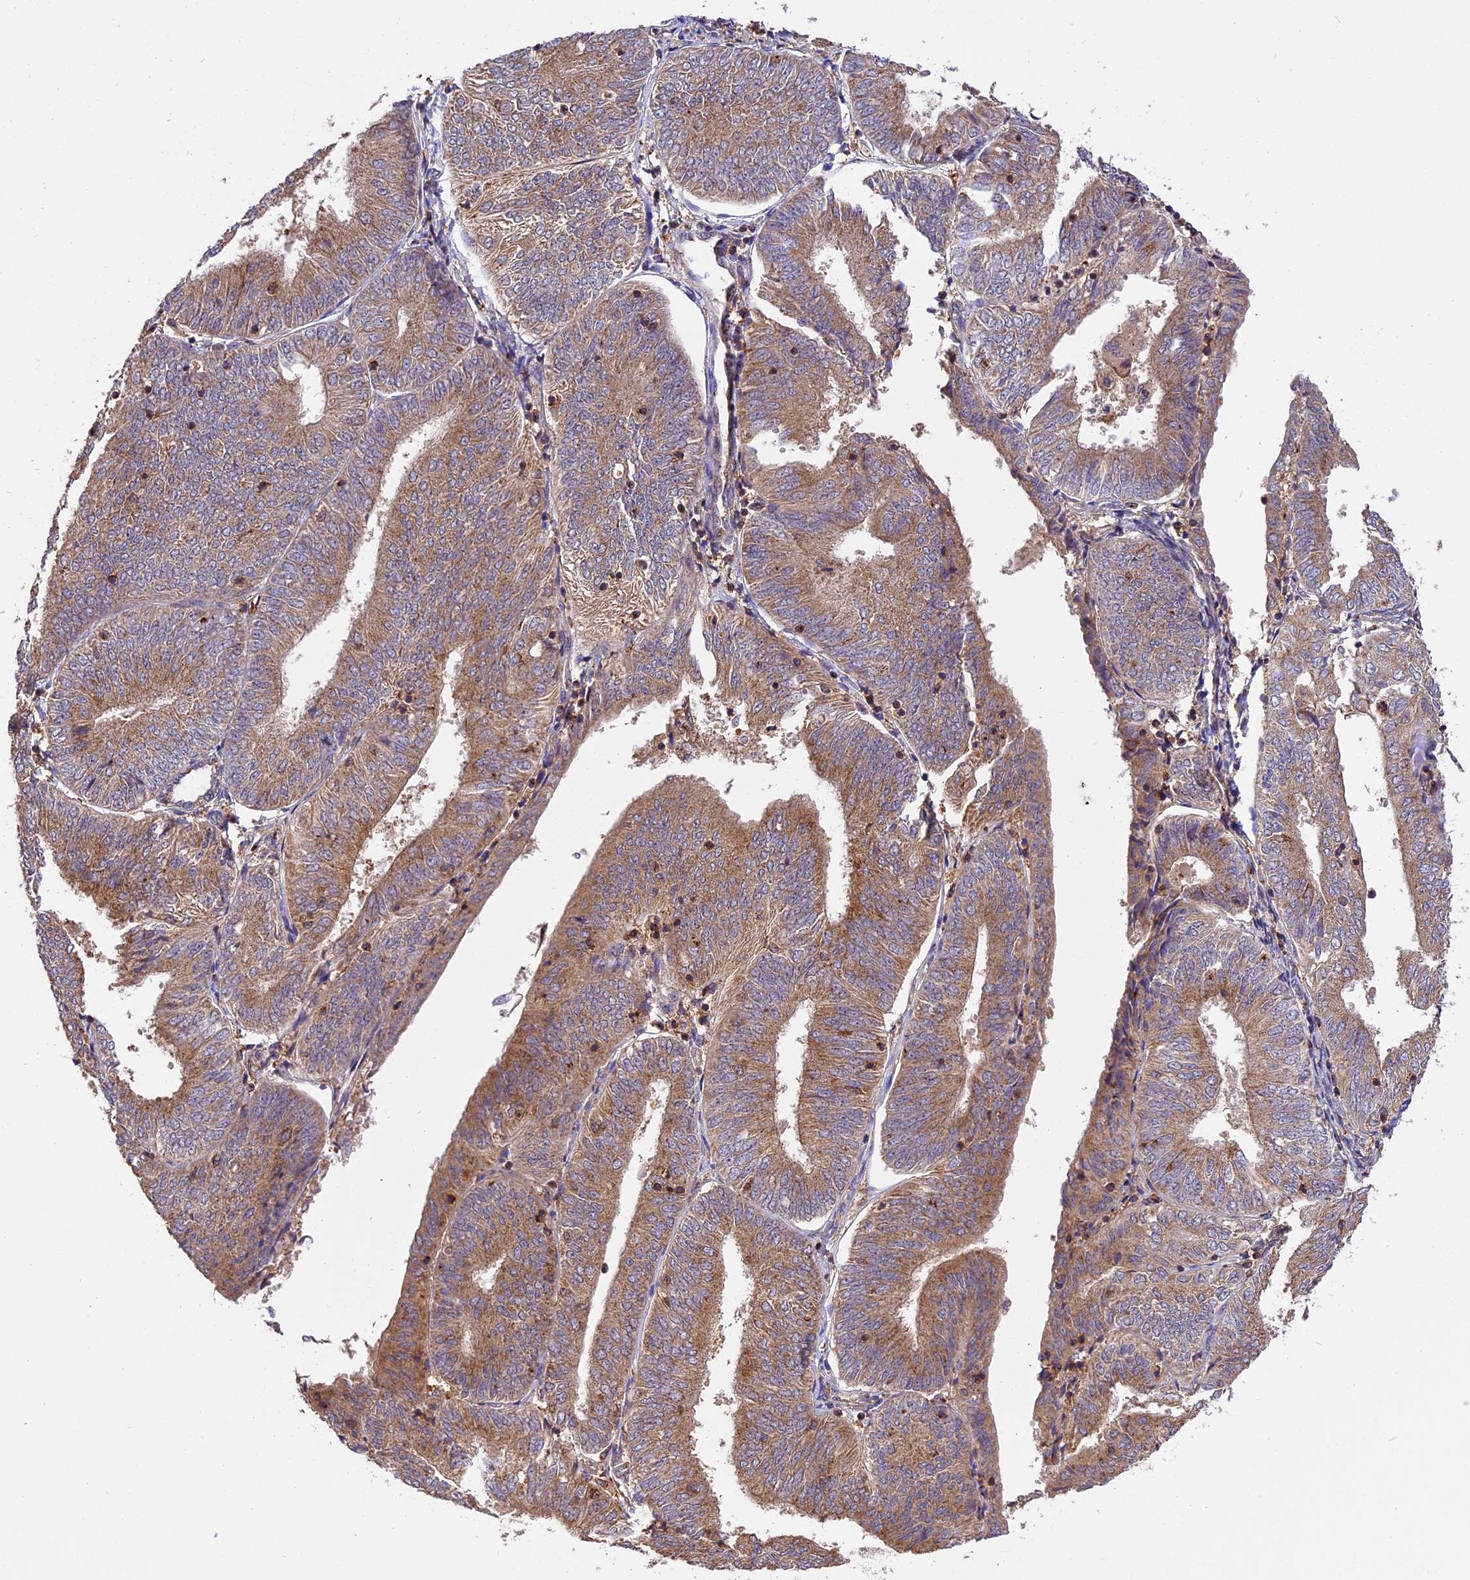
{"staining": {"intensity": "moderate", "quantity": ">75%", "location": "cytoplasmic/membranous"}, "tissue": "endometrial cancer", "cell_type": "Tumor cells", "image_type": "cancer", "snomed": [{"axis": "morphology", "description": "Adenocarcinoma, NOS"}, {"axis": "topography", "description": "Endometrium"}], "caption": "Brown immunohistochemical staining in endometrial cancer (adenocarcinoma) displays moderate cytoplasmic/membranous staining in about >75% of tumor cells.", "gene": "PEX3", "patient": {"sex": "female", "age": 58}}